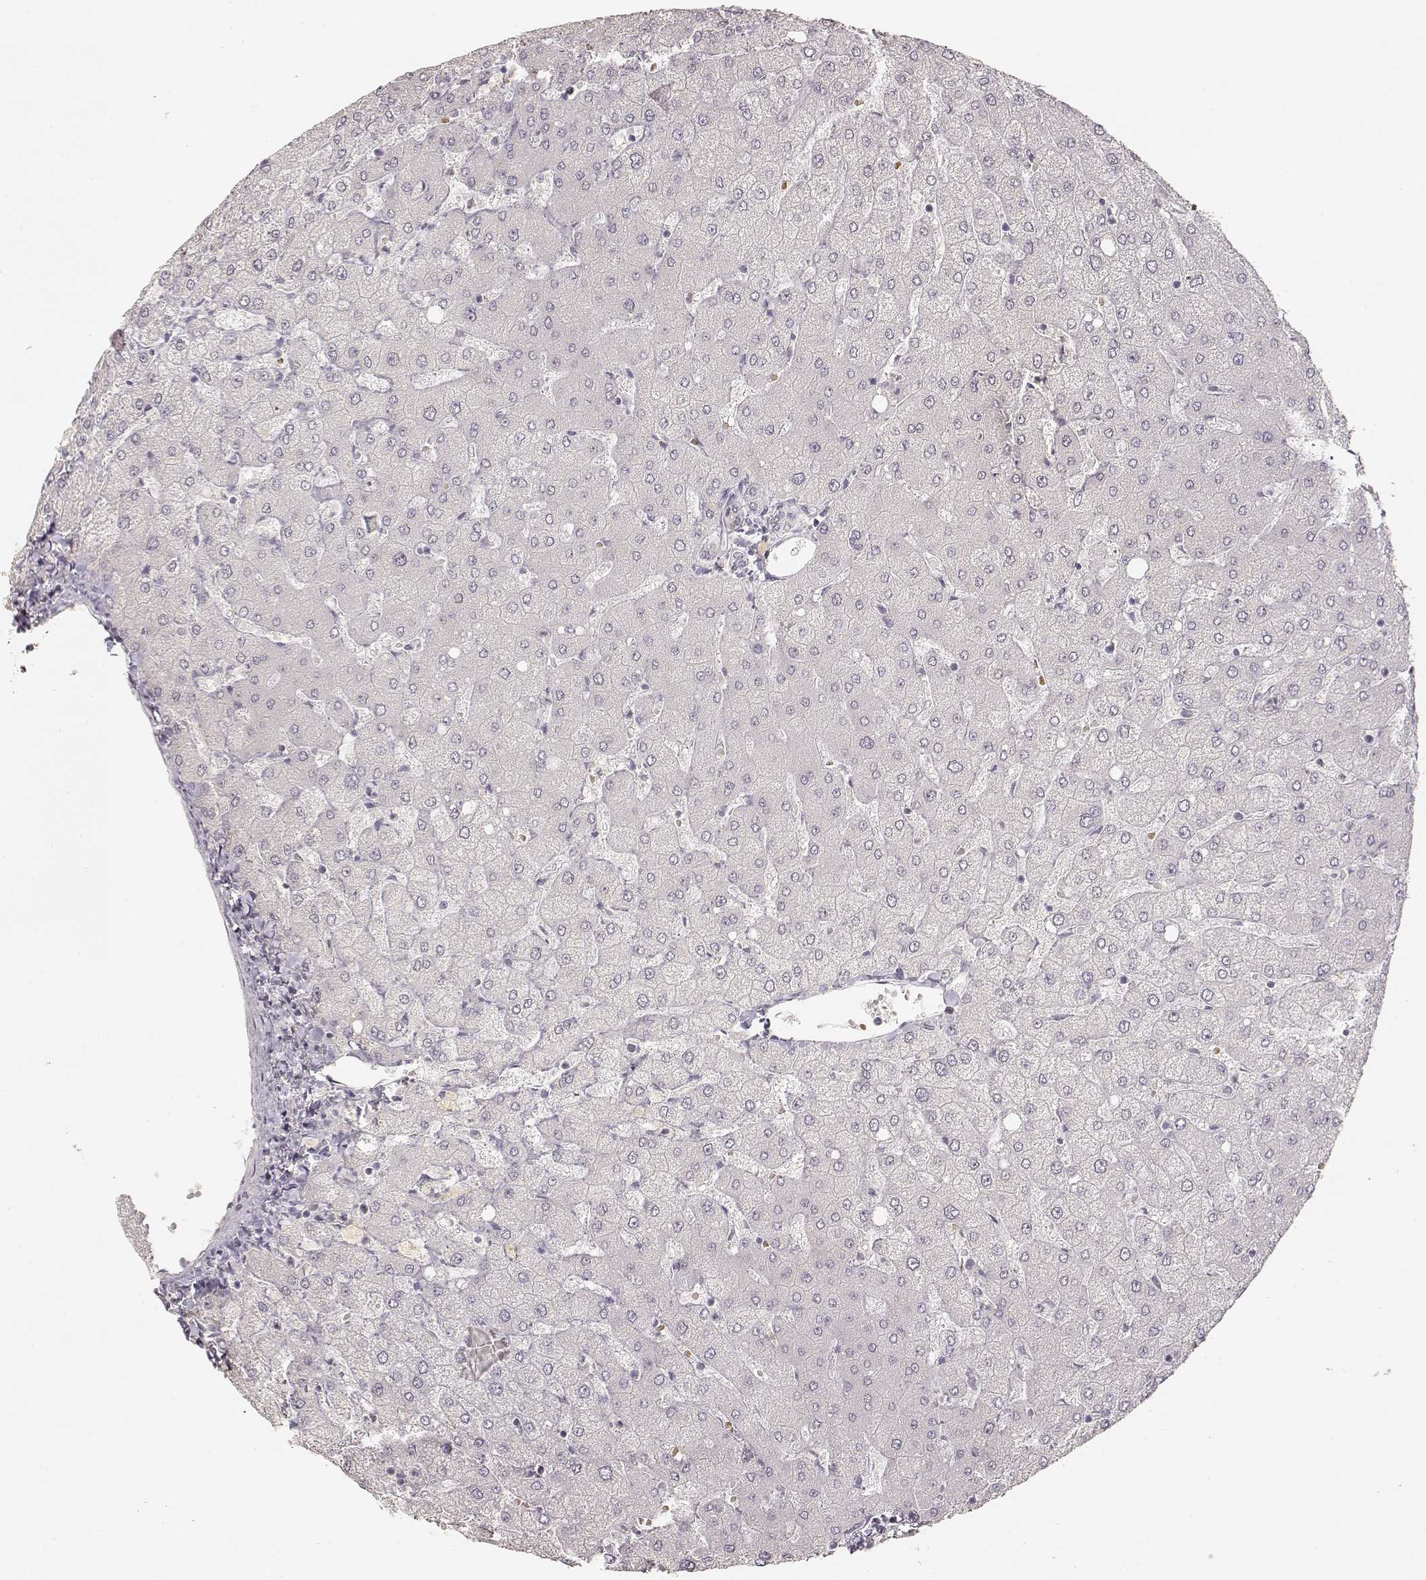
{"staining": {"intensity": "negative", "quantity": "none", "location": "none"}, "tissue": "liver", "cell_type": "Cholangiocytes", "image_type": "normal", "snomed": [{"axis": "morphology", "description": "Normal tissue, NOS"}, {"axis": "topography", "description": "Liver"}], "caption": "DAB (3,3'-diaminobenzidine) immunohistochemical staining of benign liver reveals no significant positivity in cholangiocytes. The staining is performed using DAB brown chromogen with nuclei counter-stained in using hematoxylin.", "gene": "LAMC2", "patient": {"sex": "female", "age": 54}}